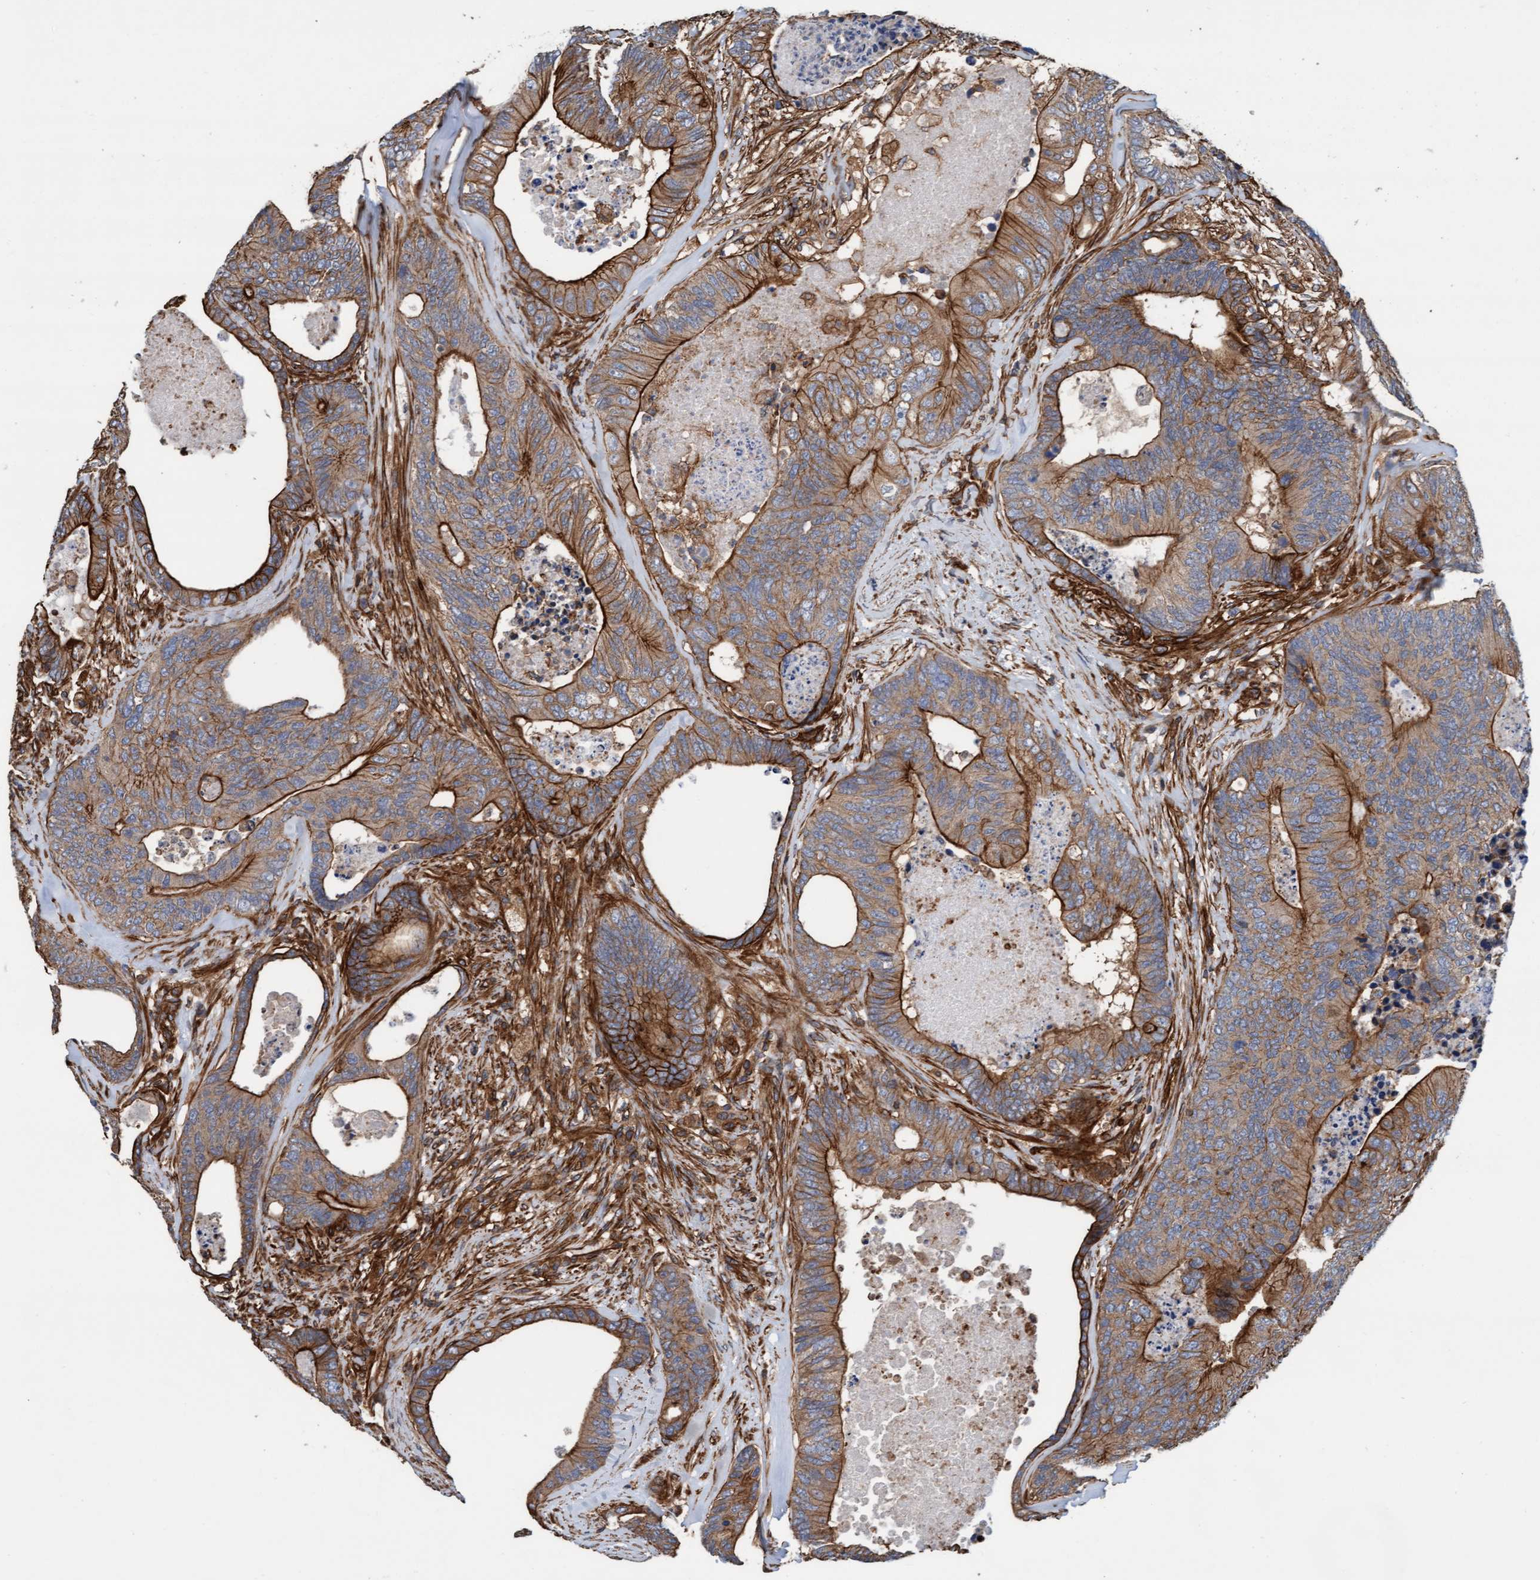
{"staining": {"intensity": "moderate", "quantity": ">75%", "location": "cytoplasmic/membranous"}, "tissue": "colorectal cancer", "cell_type": "Tumor cells", "image_type": "cancer", "snomed": [{"axis": "morphology", "description": "Adenocarcinoma, NOS"}, {"axis": "topography", "description": "Colon"}], "caption": "The photomicrograph reveals immunohistochemical staining of colorectal cancer. There is moderate cytoplasmic/membranous positivity is present in approximately >75% of tumor cells.", "gene": "STXBP4", "patient": {"sex": "female", "age": 67}}